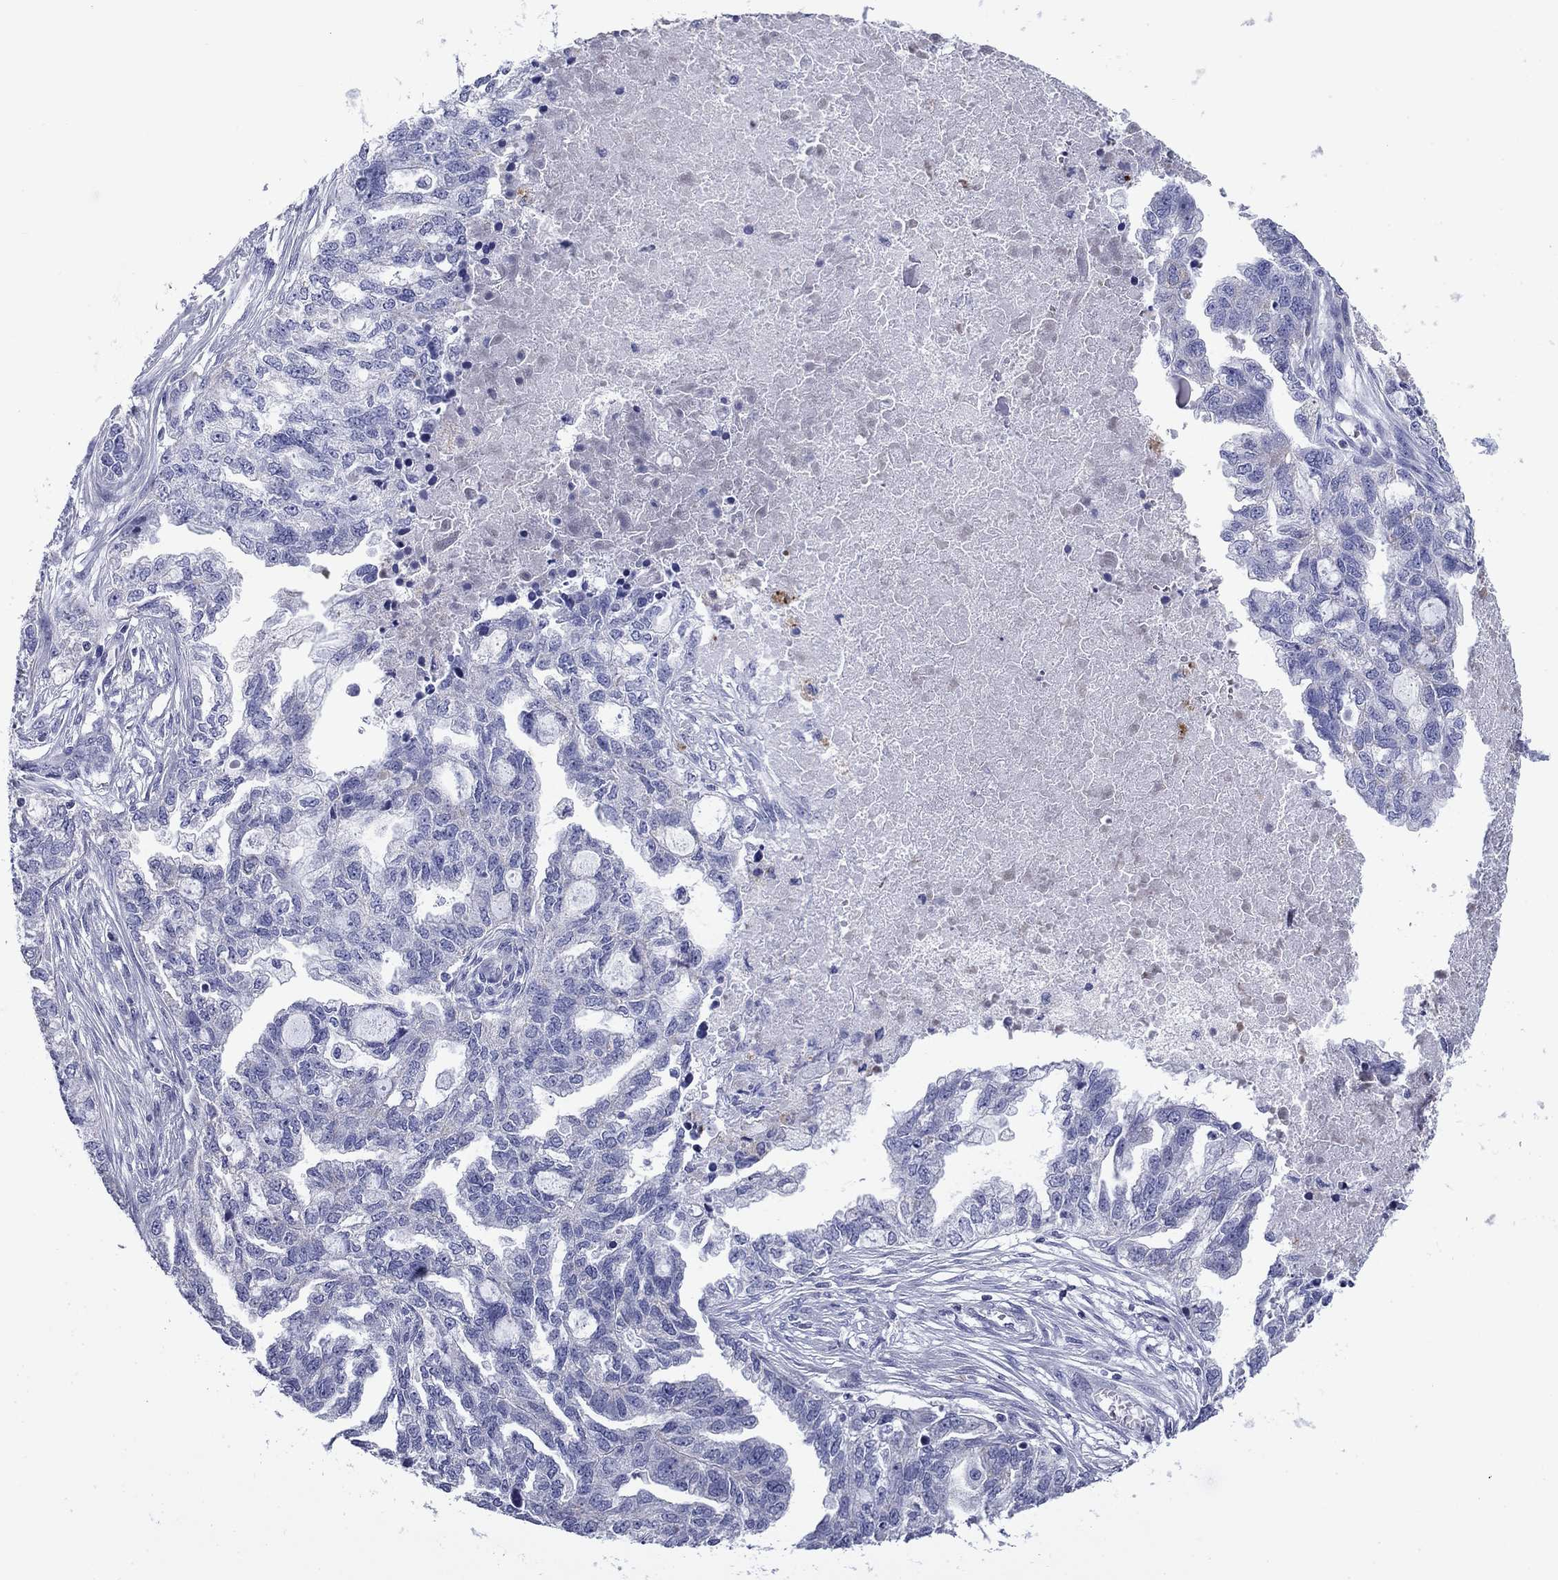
{"staining": {"intensity": "negative", "quantity": "none", "location": "none"}, "tissue": "ovarian cancer", "cell_type": "Tumor cells", "image_type": "cancer", "snomed": [{"axis": "morphology", "description": "Cystadenocarcinoma, serous, NOS"}, {"axis": "topography", "description": "Ovary"}], "caption": "A histopathology image of serous cystadenocarcinoma (ovarian) stained for a protein reveals no brown staining in tumor cells.", "gene": "ACADSB", "patient": {"sex": "female", "age": 51}}